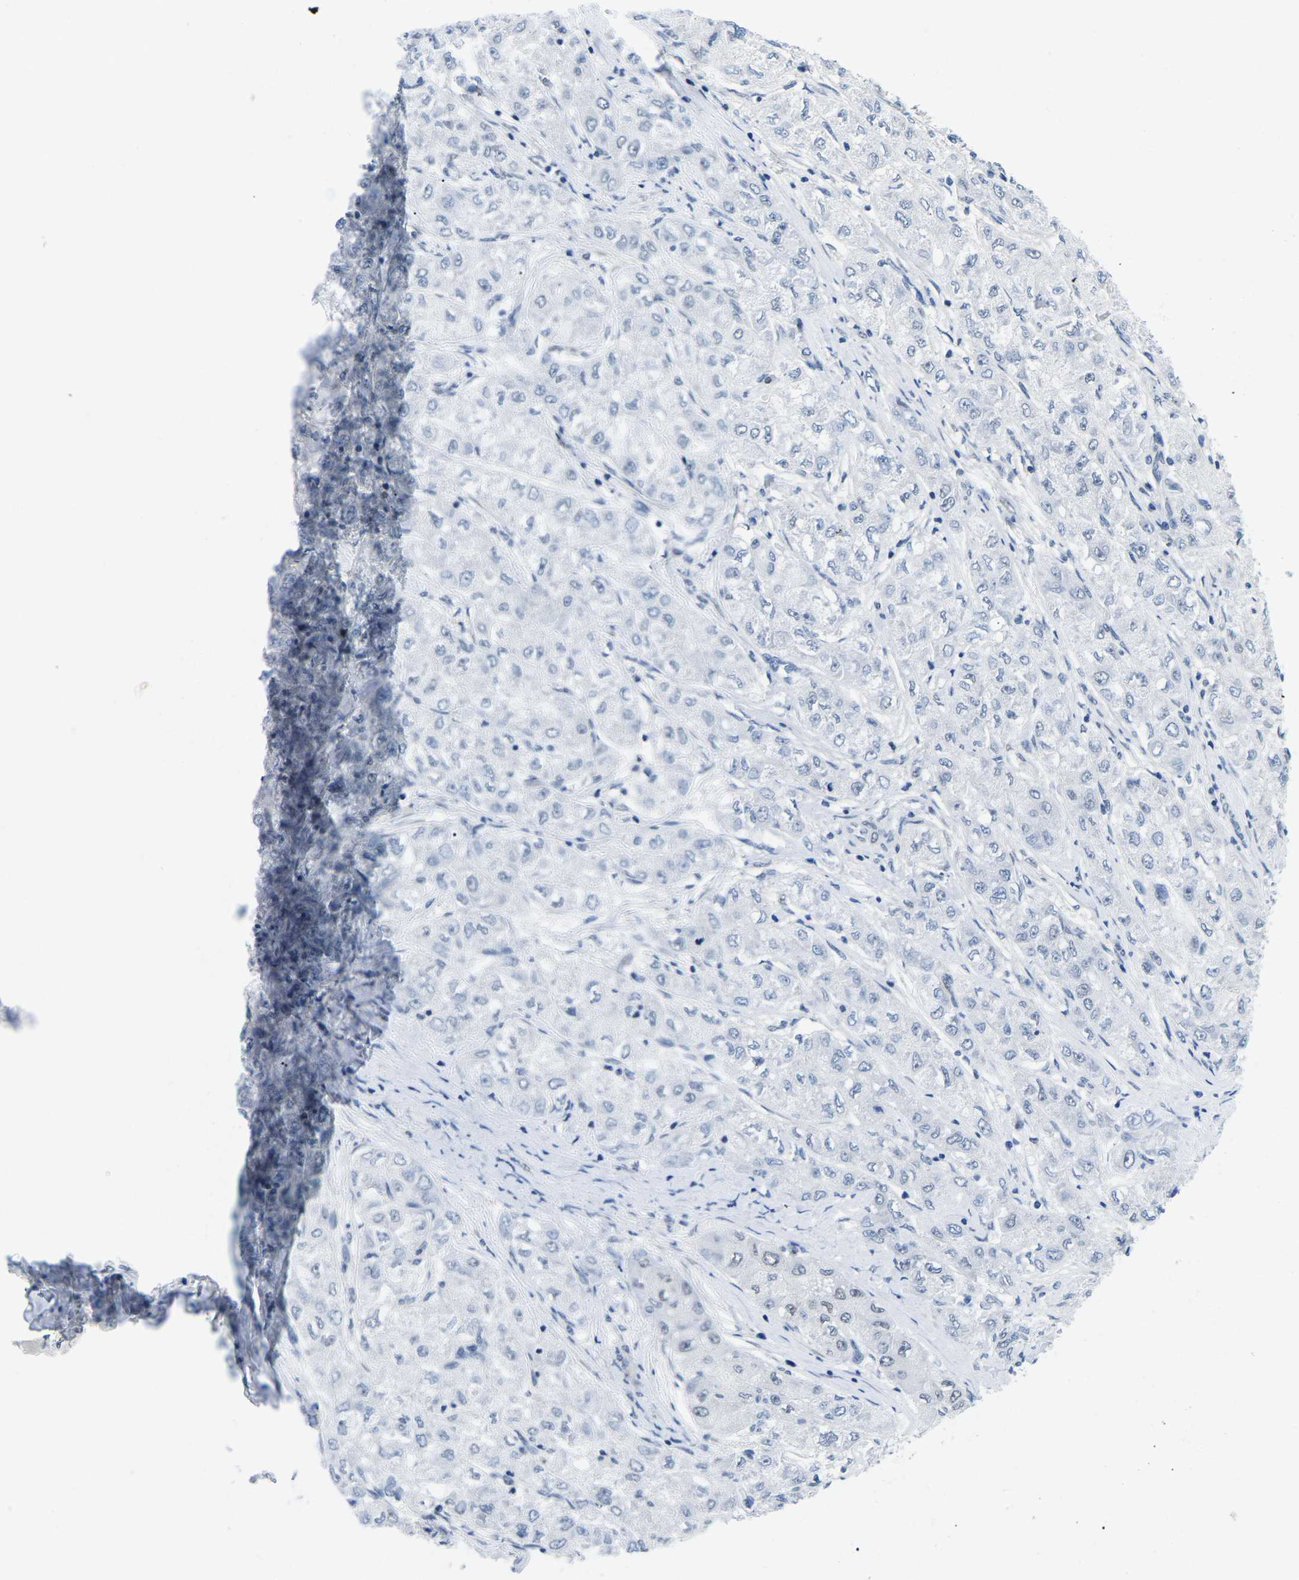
{"staining": {"intensity": "negative", "quantity": "none", "location": "none"}, "tissue": "liver cancer", "cell_type": "Tumor cells", "image_type": "cancer", "snomed": [{"axis": "morphology", "description": "Carcinoma, Hepatocellular, NOS"}, {"axis": "topography", "description": "Liver"}], "caption": "The histopathology image shows no staining of tumor cells in liver cancer.", "gene": "UBA7", "patient": {"sex": "male", "age": 80}}